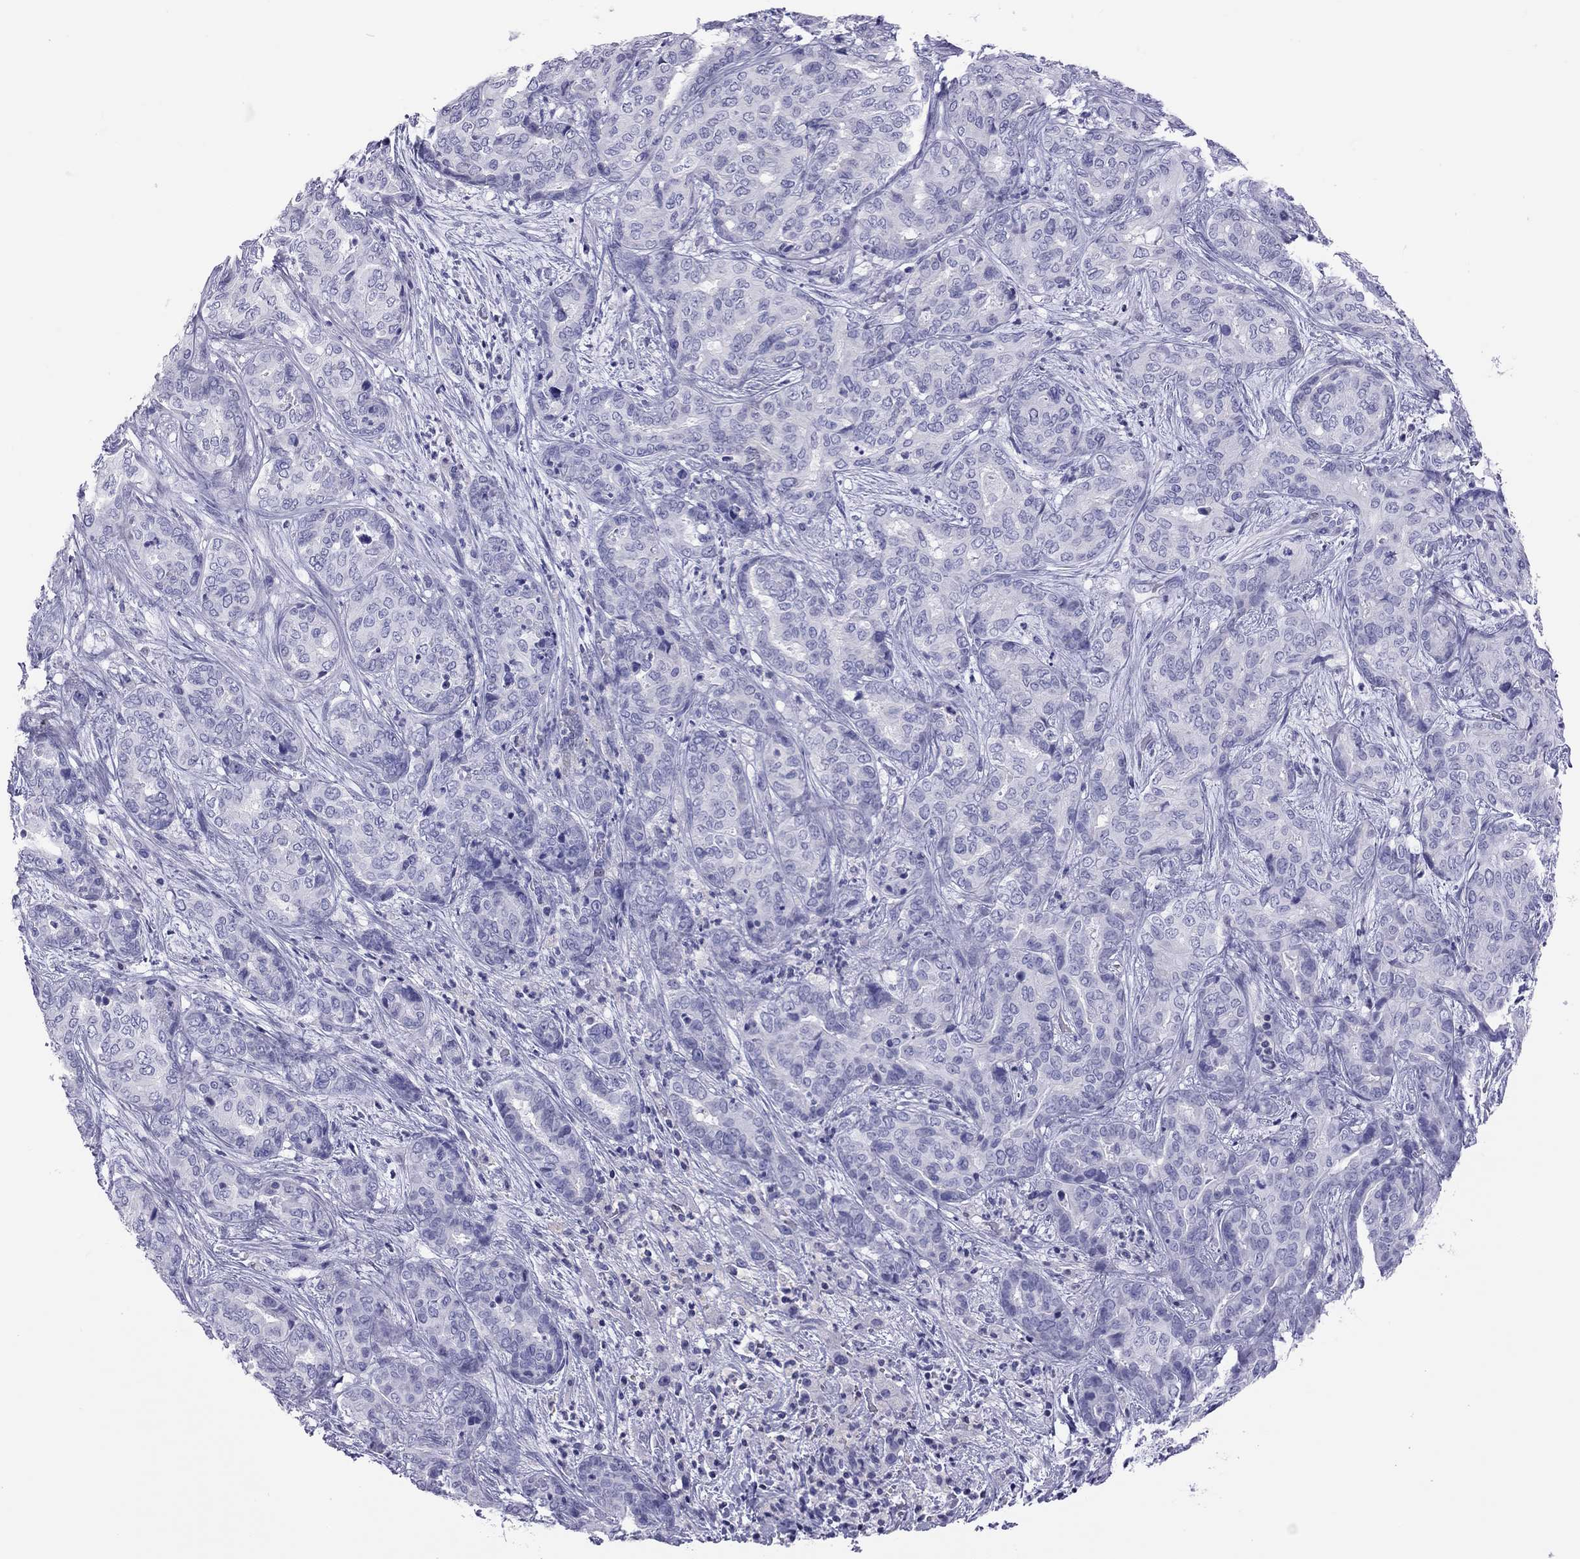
{"staining": {"intensity": "negative", "quantity": "none", "location": "none"}, "tissue": "liver cancer", "cell_type": "Tumor cells", "image_type": "cancer", "snomed": [{"axis": "morphology", "description": "Cholangiocarcinoma"}, {"axis": "topography", "description": "Liver"}], "caption": "IHC of human liver cancer displays no expression in tumor cells.", "gene": "STAG3", "patient": {"sex": "female", "age": 64}}